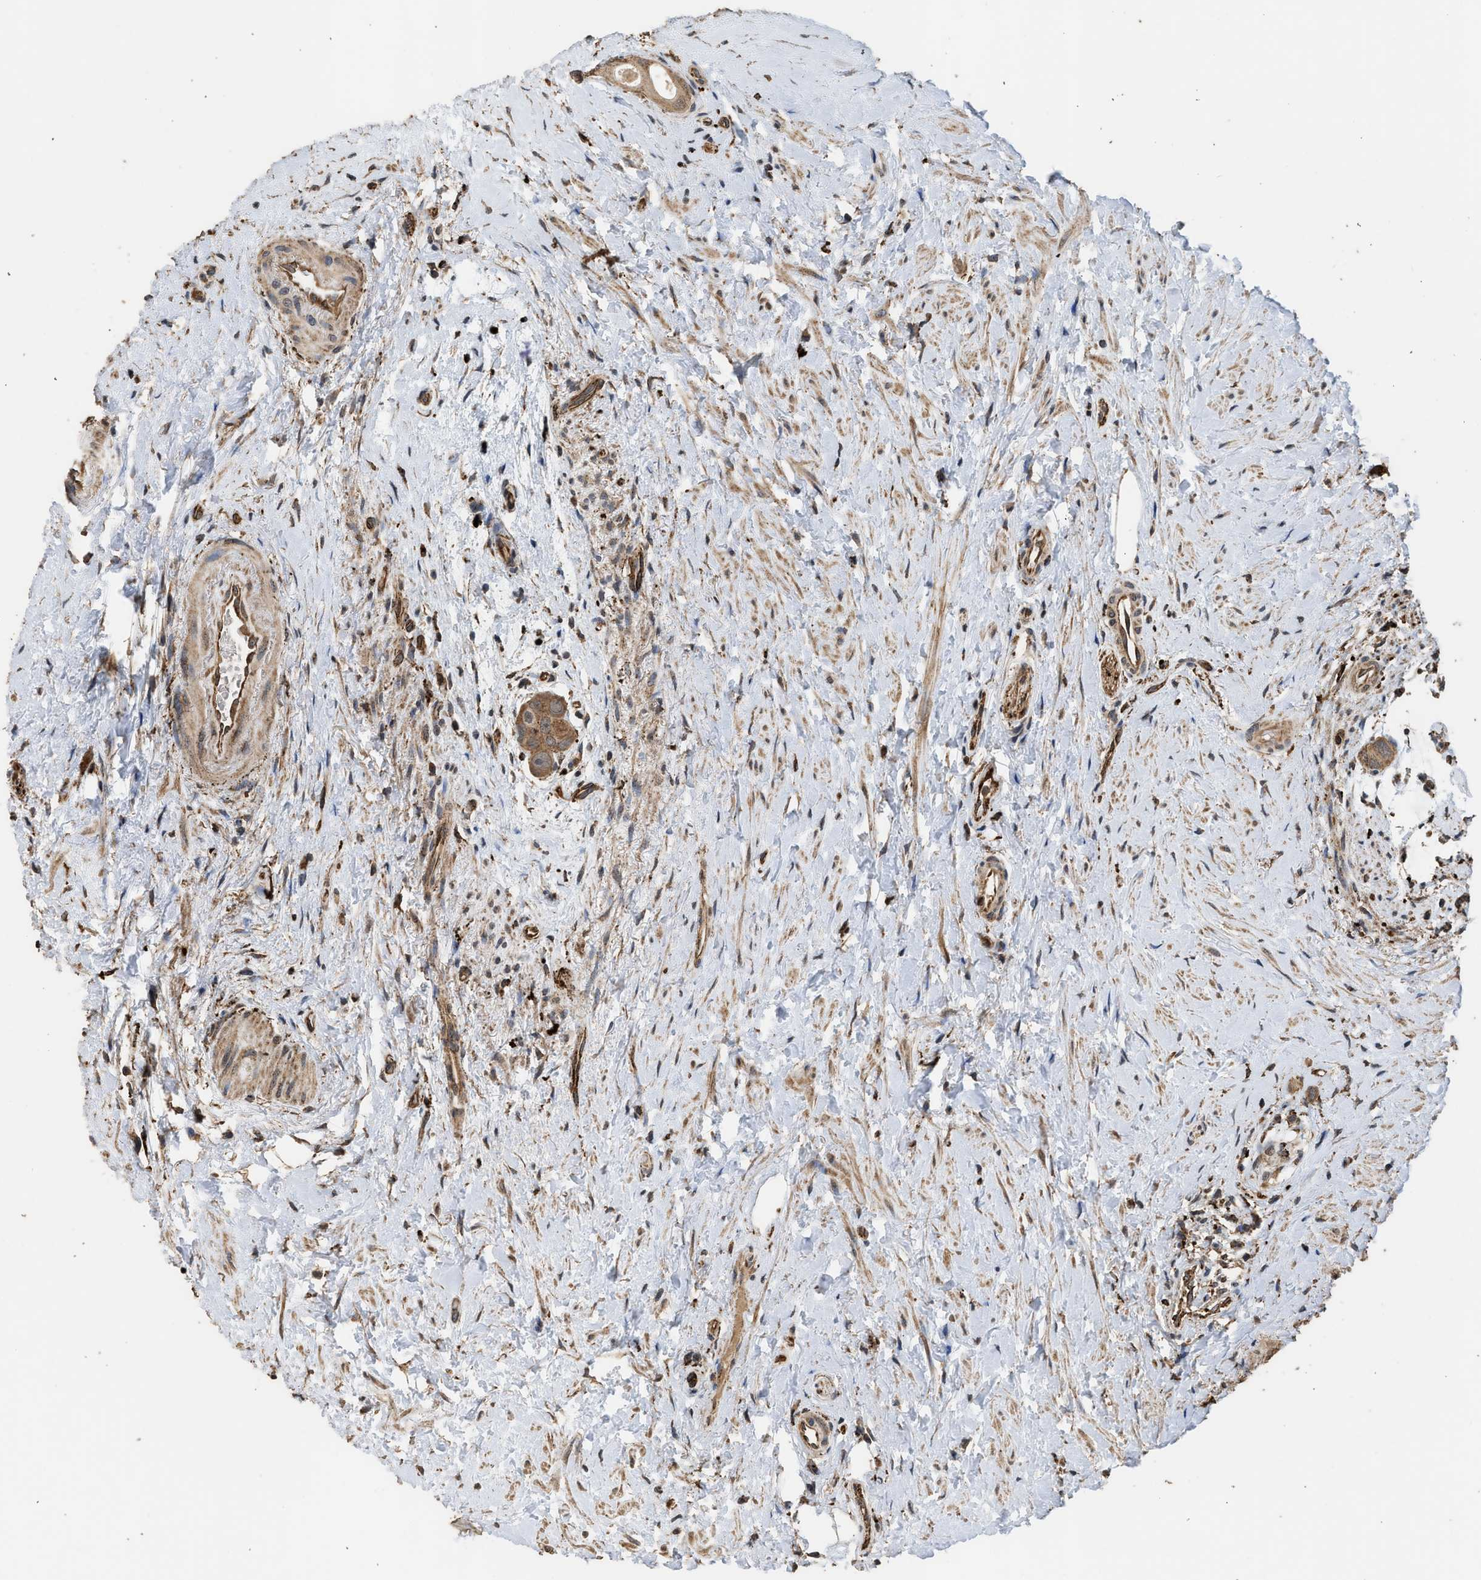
{"staining": {"intensity": "moderate", "quantity": ">75%", "location": "cytoplasmic/membranous"}, "tissue": "colorectal cancer", "cell_type": "Tumor cells", "image_type": "cancer", "snomed": [{"axis": "morphology", "description": "Adenocarcinoma, NOS"}, {"axis": "topography", "description": "Rectum"}], "caption": "Human adenocarcinoma (colorectal) stained with a protein marker exhibits moderate staining in tumor cells.", "gene": "CTSV", "patient": {"sex": "male", "age": 51}}